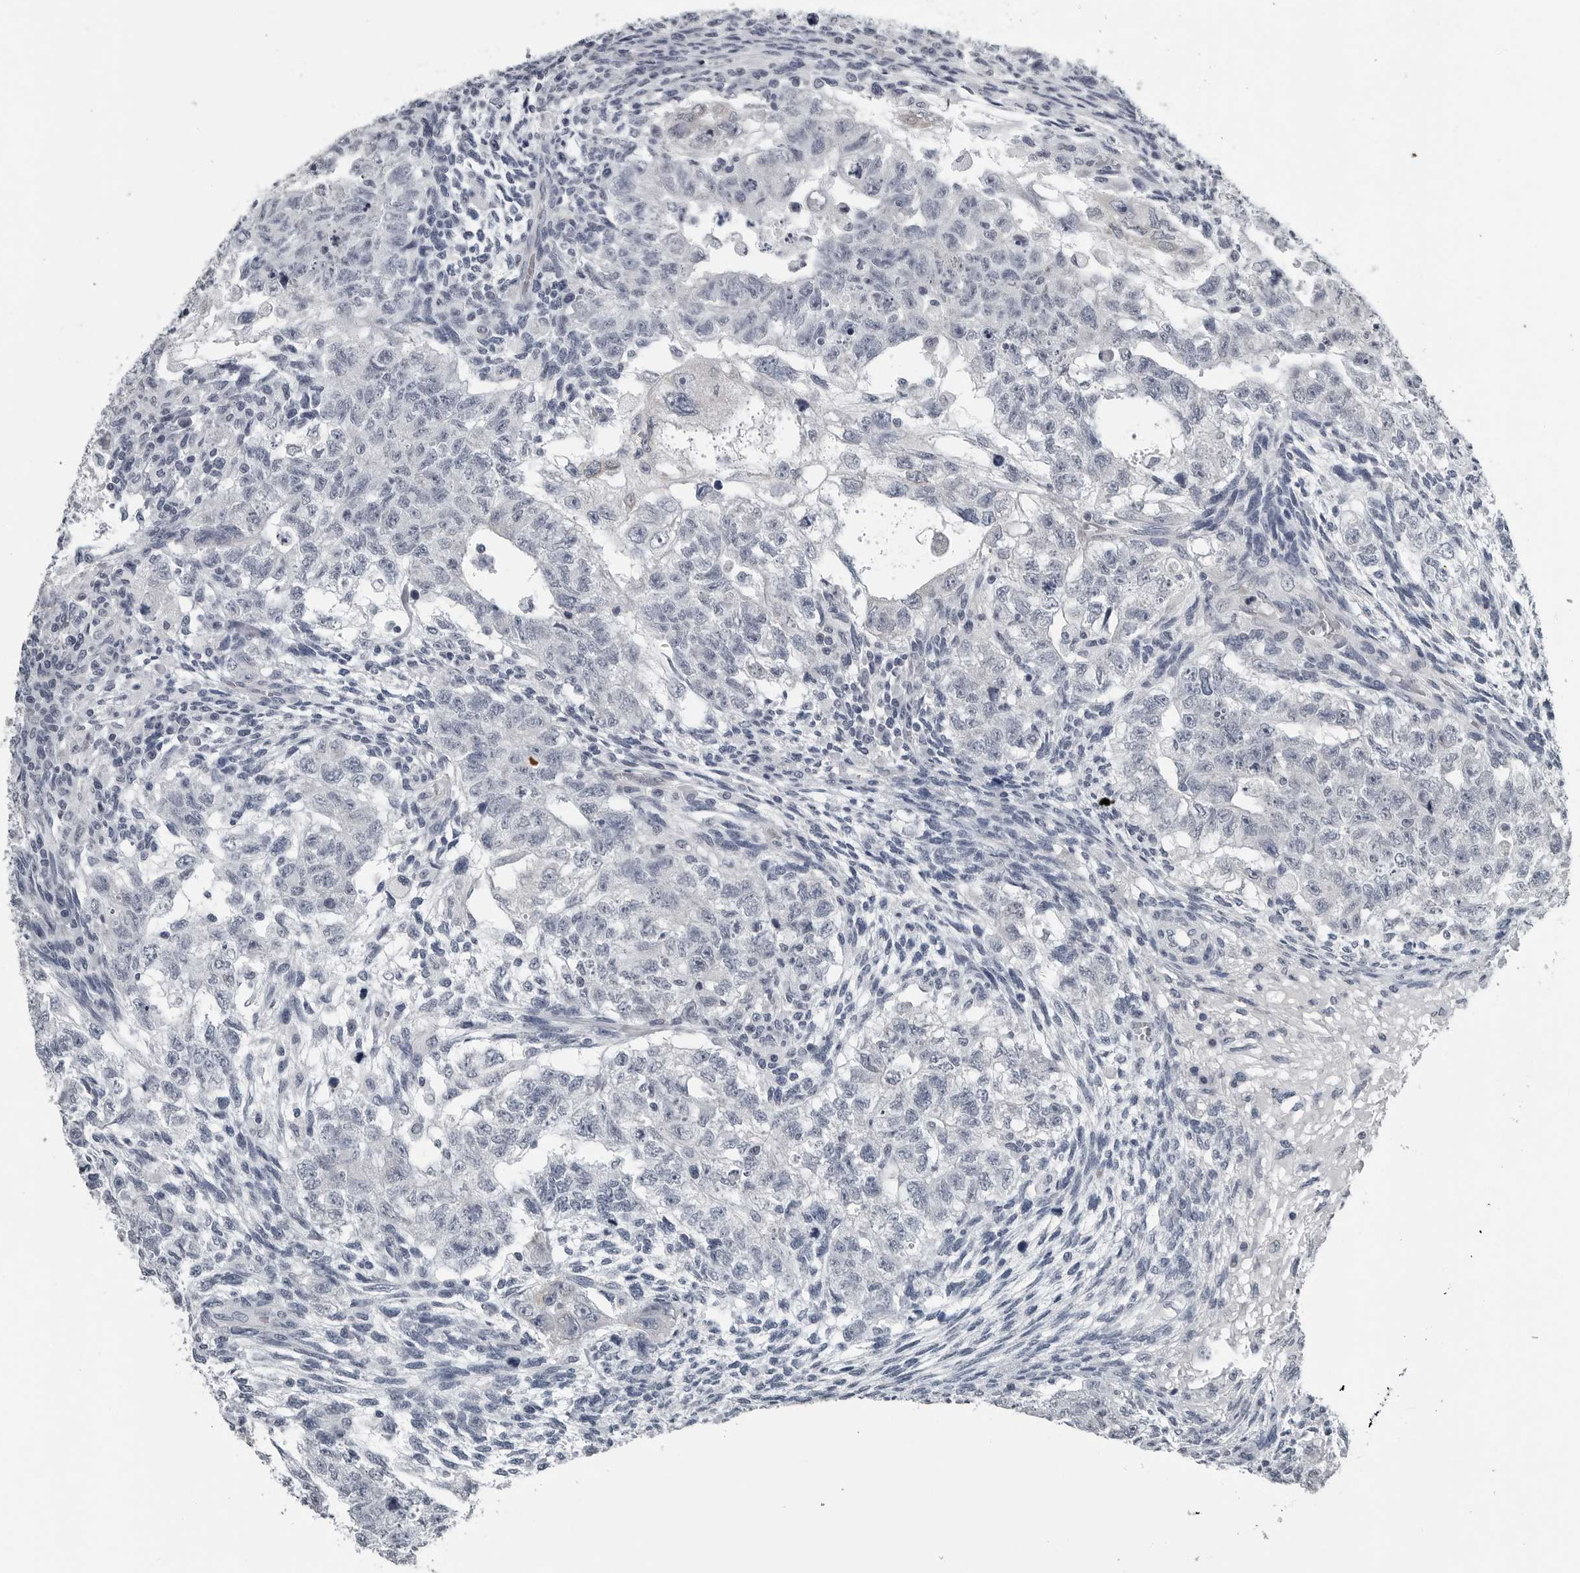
{"staining": {"intensity": "negative", "quantity": "none", "location": "none"}, "tissue": "testis cancer", "cell_type": "Tumor cells", "image_type": "cancer", "snomed": [{"axis": "morphology", "description": "Normal tissue, NOS"}, {"axis": "morphology", "description": "Carcinoma, Embryonal, NOS"}, {"axis": "topography", "description": "Testis"}], "caption": "Tumor cells are negative for brown protein staining in testis embryonal carcinoma.", "gene": "SPINK1", "patient": {"sex": "male", "age": 36}}